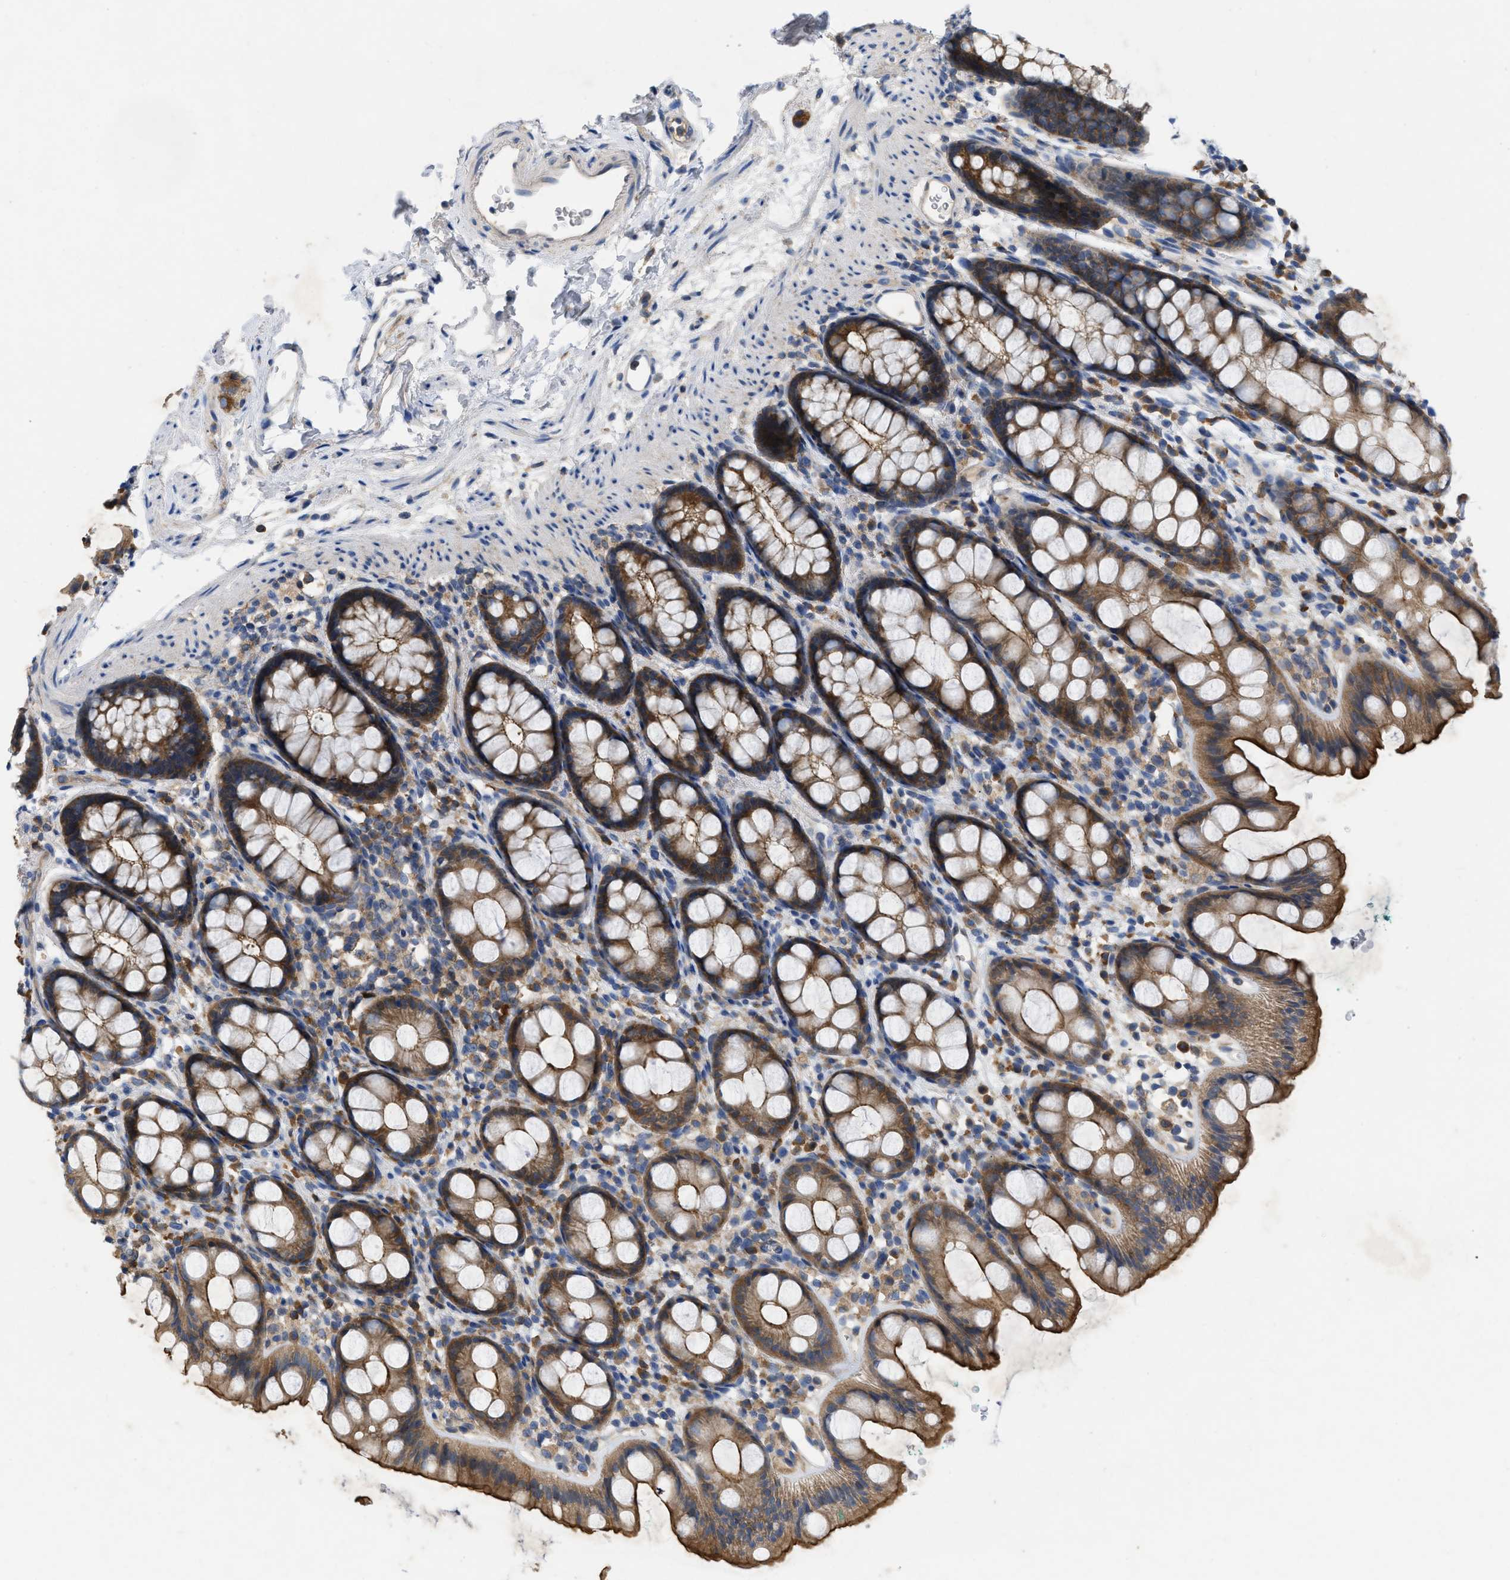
{"staining": {"intensity": "strong", "quantity": ">75%", "location": "cytoplasmic/membranous"}, "tissue": "rectum", "cell_type": "Glandular cells", "image_type": "normal", "snomed": [{"axis": "morphology", "description": "Normal tissue, NOS"}, {"axis": "topography", "description": "Rectum"}], "caption": "A high amount of strong cytoplasmic/membranous expression is appreciated in approximately >75% of glandular cells in normal rectum.", "gene": "TMEM131", "patient": {"sex": "female", "age": 65}}